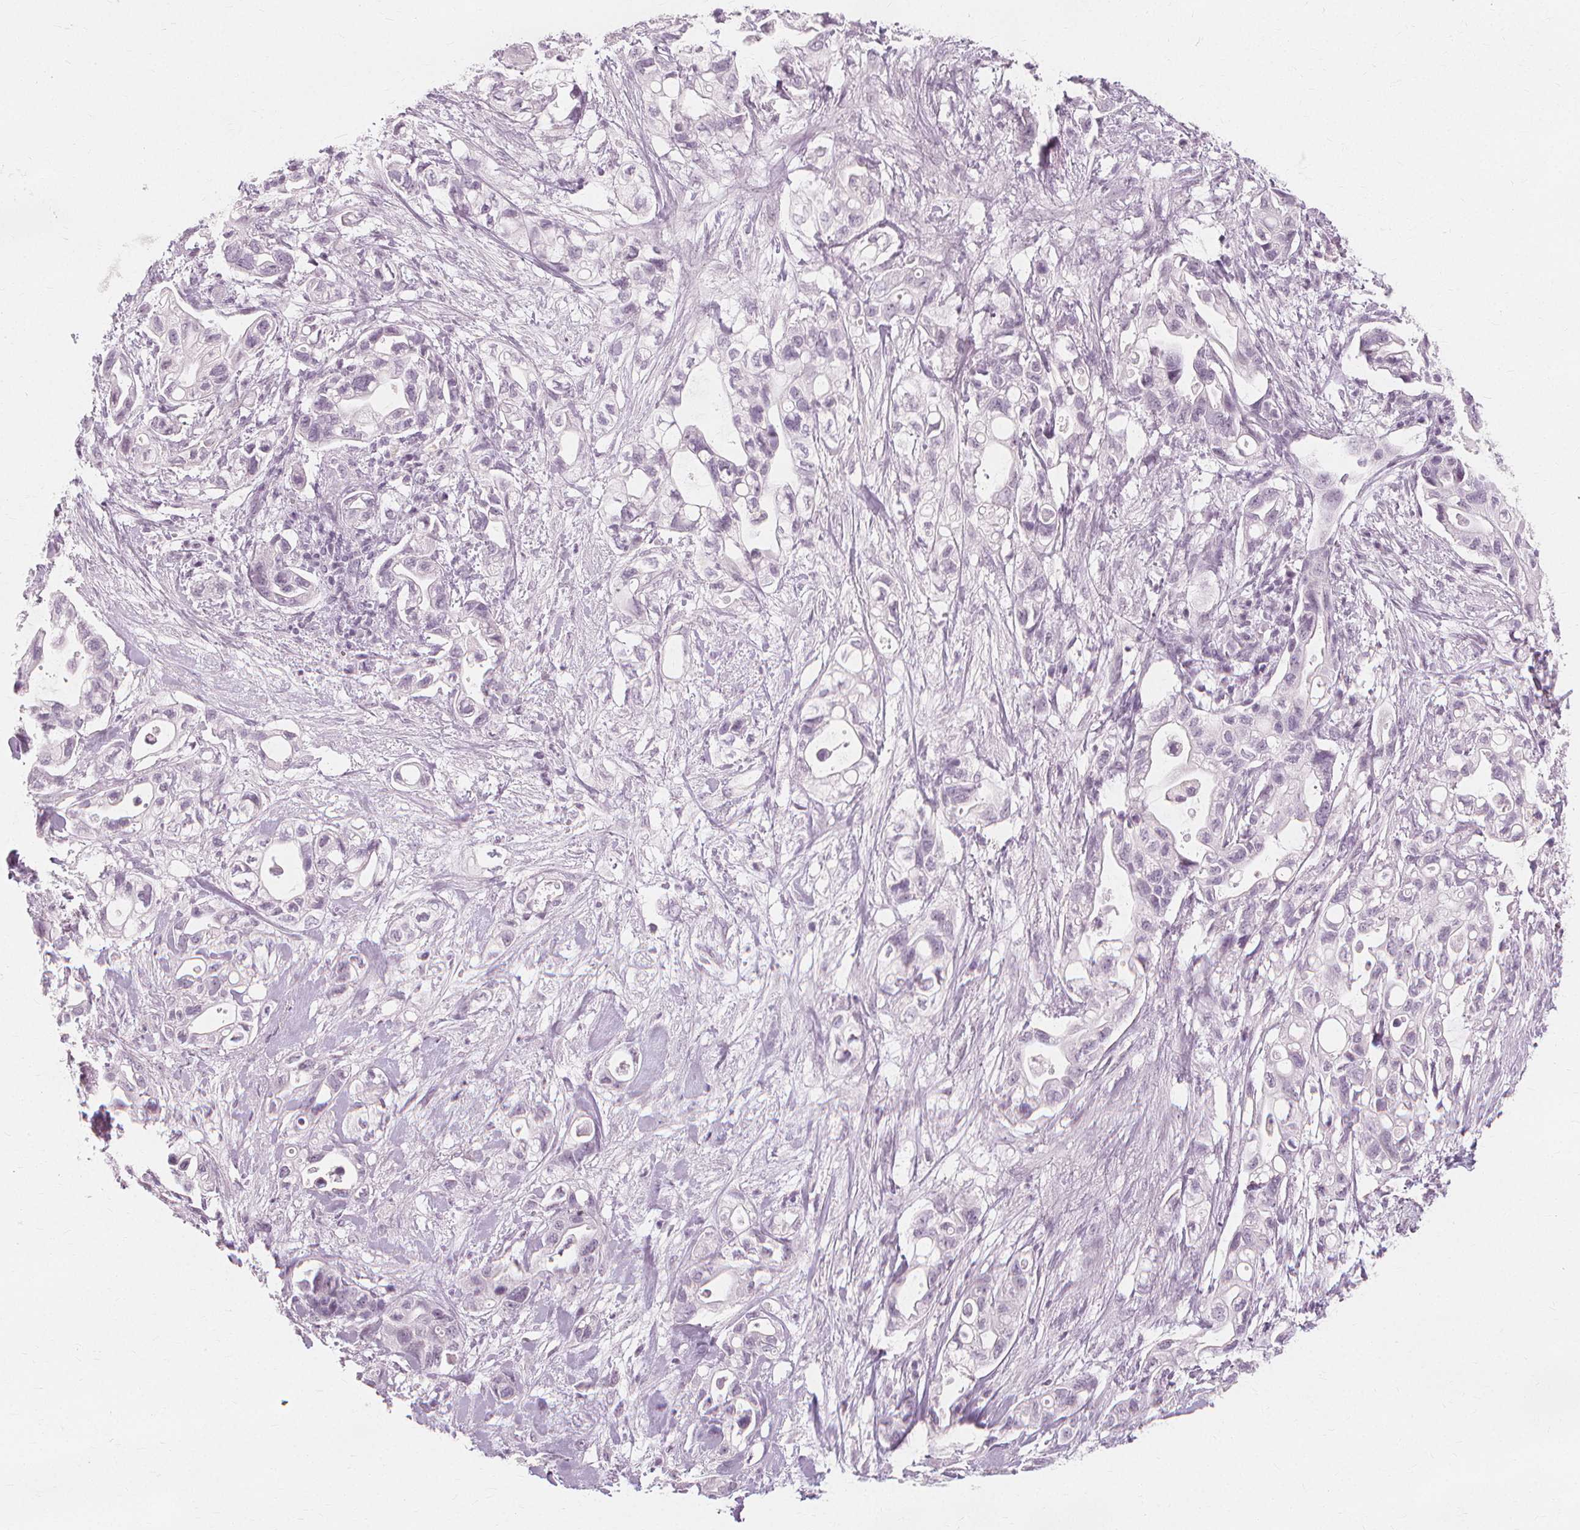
{"staining": {"intensity": "negative", "quantity": "none", "location": "none"}, "tissue": "pancreatic cancer", "cell_type": "Tumor cells", "image_type": "cancer", "snomed": [{"axis": "morphology", "description": "Adenocarcinoma, NOS"}, {"axis": "topography", "description": "Pancreas"}], "caption": "Human adenocarcinoma (pancreatic) stained for a protein using immunohistochemistry (IHC) displays no expression in tumor cells.", "gene": "NXPE1", "patient": {"sex": "female", "age": 72}}